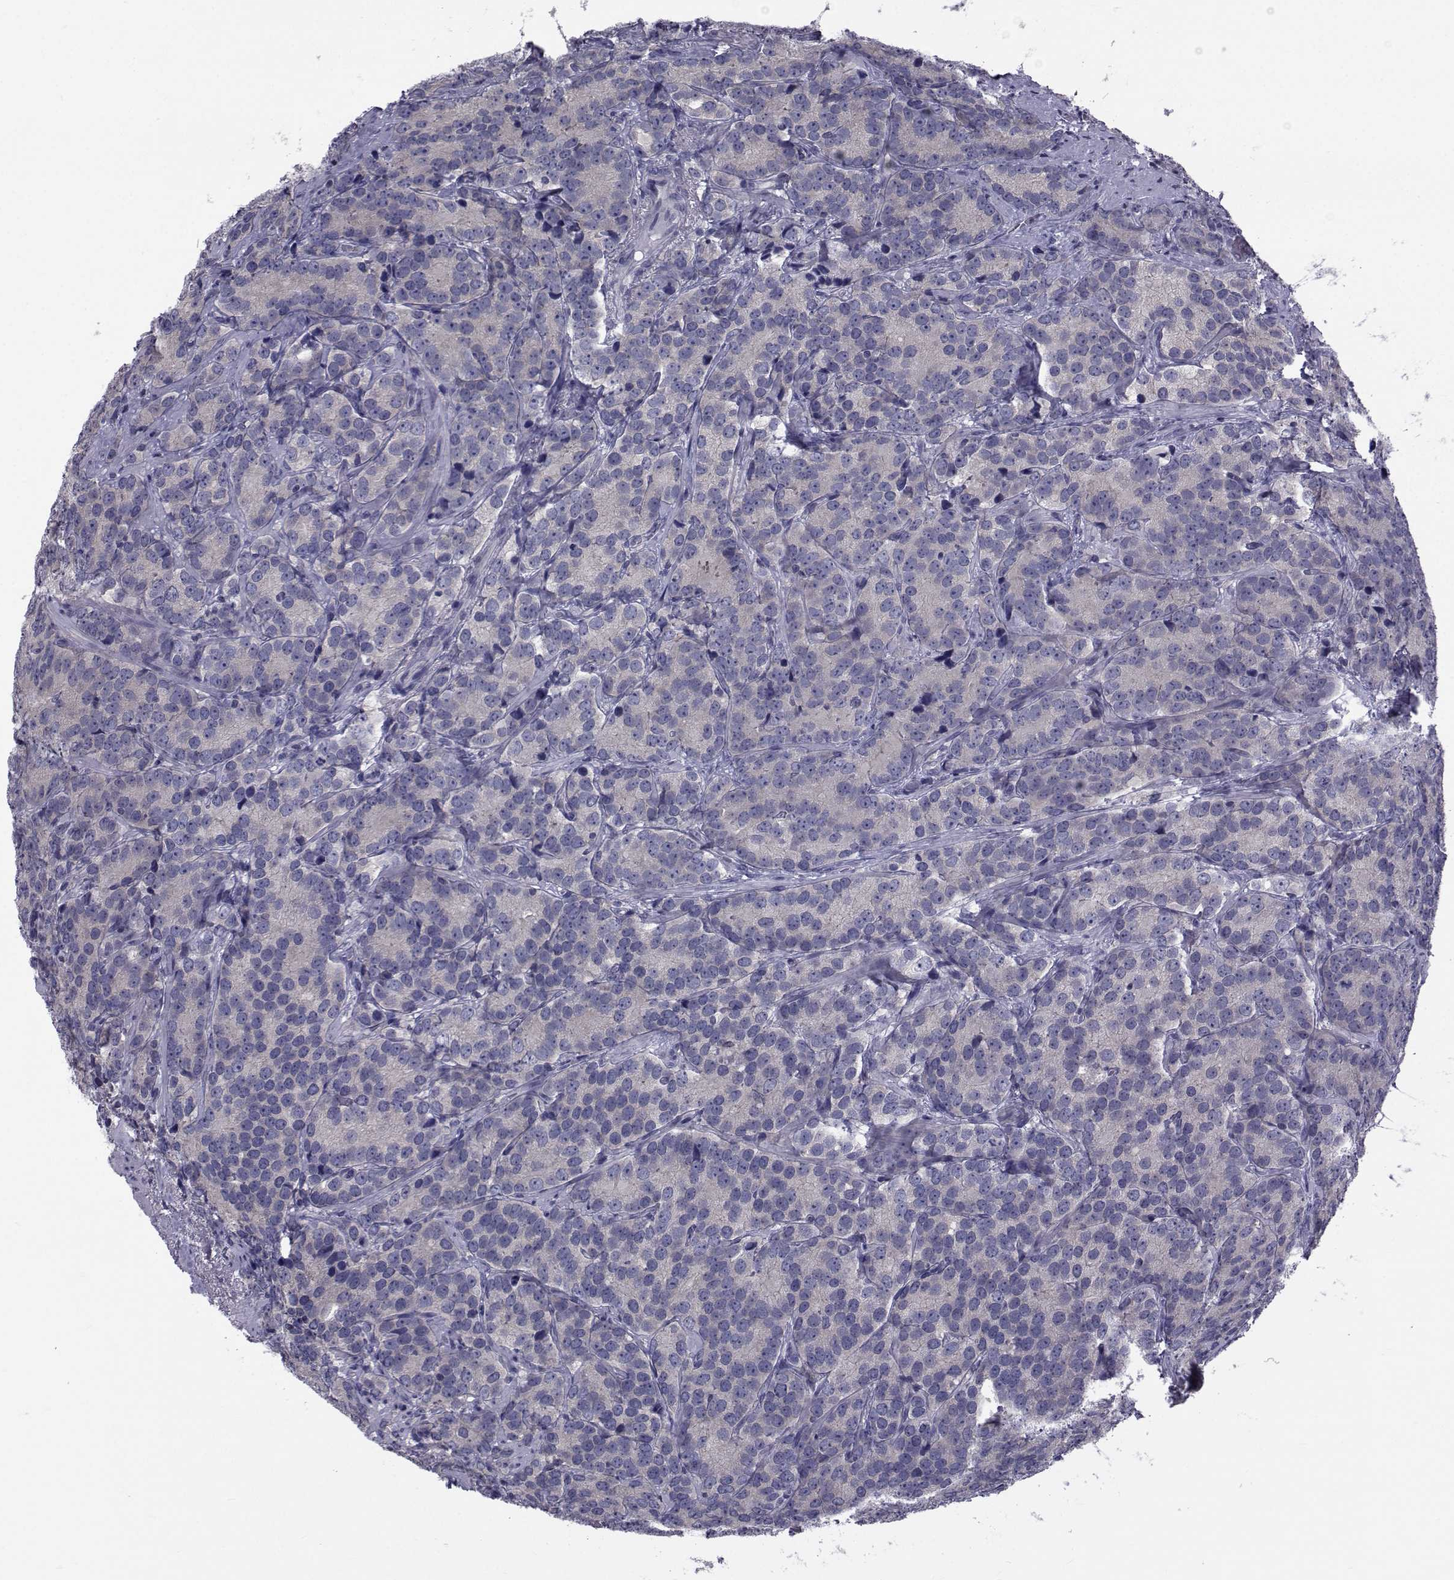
{"staining": {"intensity": "negative", "quantity": "none", "location": "none"}, "tissue": "prostate cancer", "cell_type": "Tumor cells", "image_type": "cancer", "snomed": [{"axis": "morphology", "description": "Adenocarcinoma, NOS"}, {"axis": "topography", "description": "Prostate"}], "caption": "The photomicrograph demonstrates no staining of tumor cells in prostate cancer. The staining was performed using DAB to visualize the protein expression in brown, while the nuclei were stained in blue with hematoxylin (Magnification: 20x).", "gene": "SLC30A10", "patient": {"sex": "male", "age": 71}}